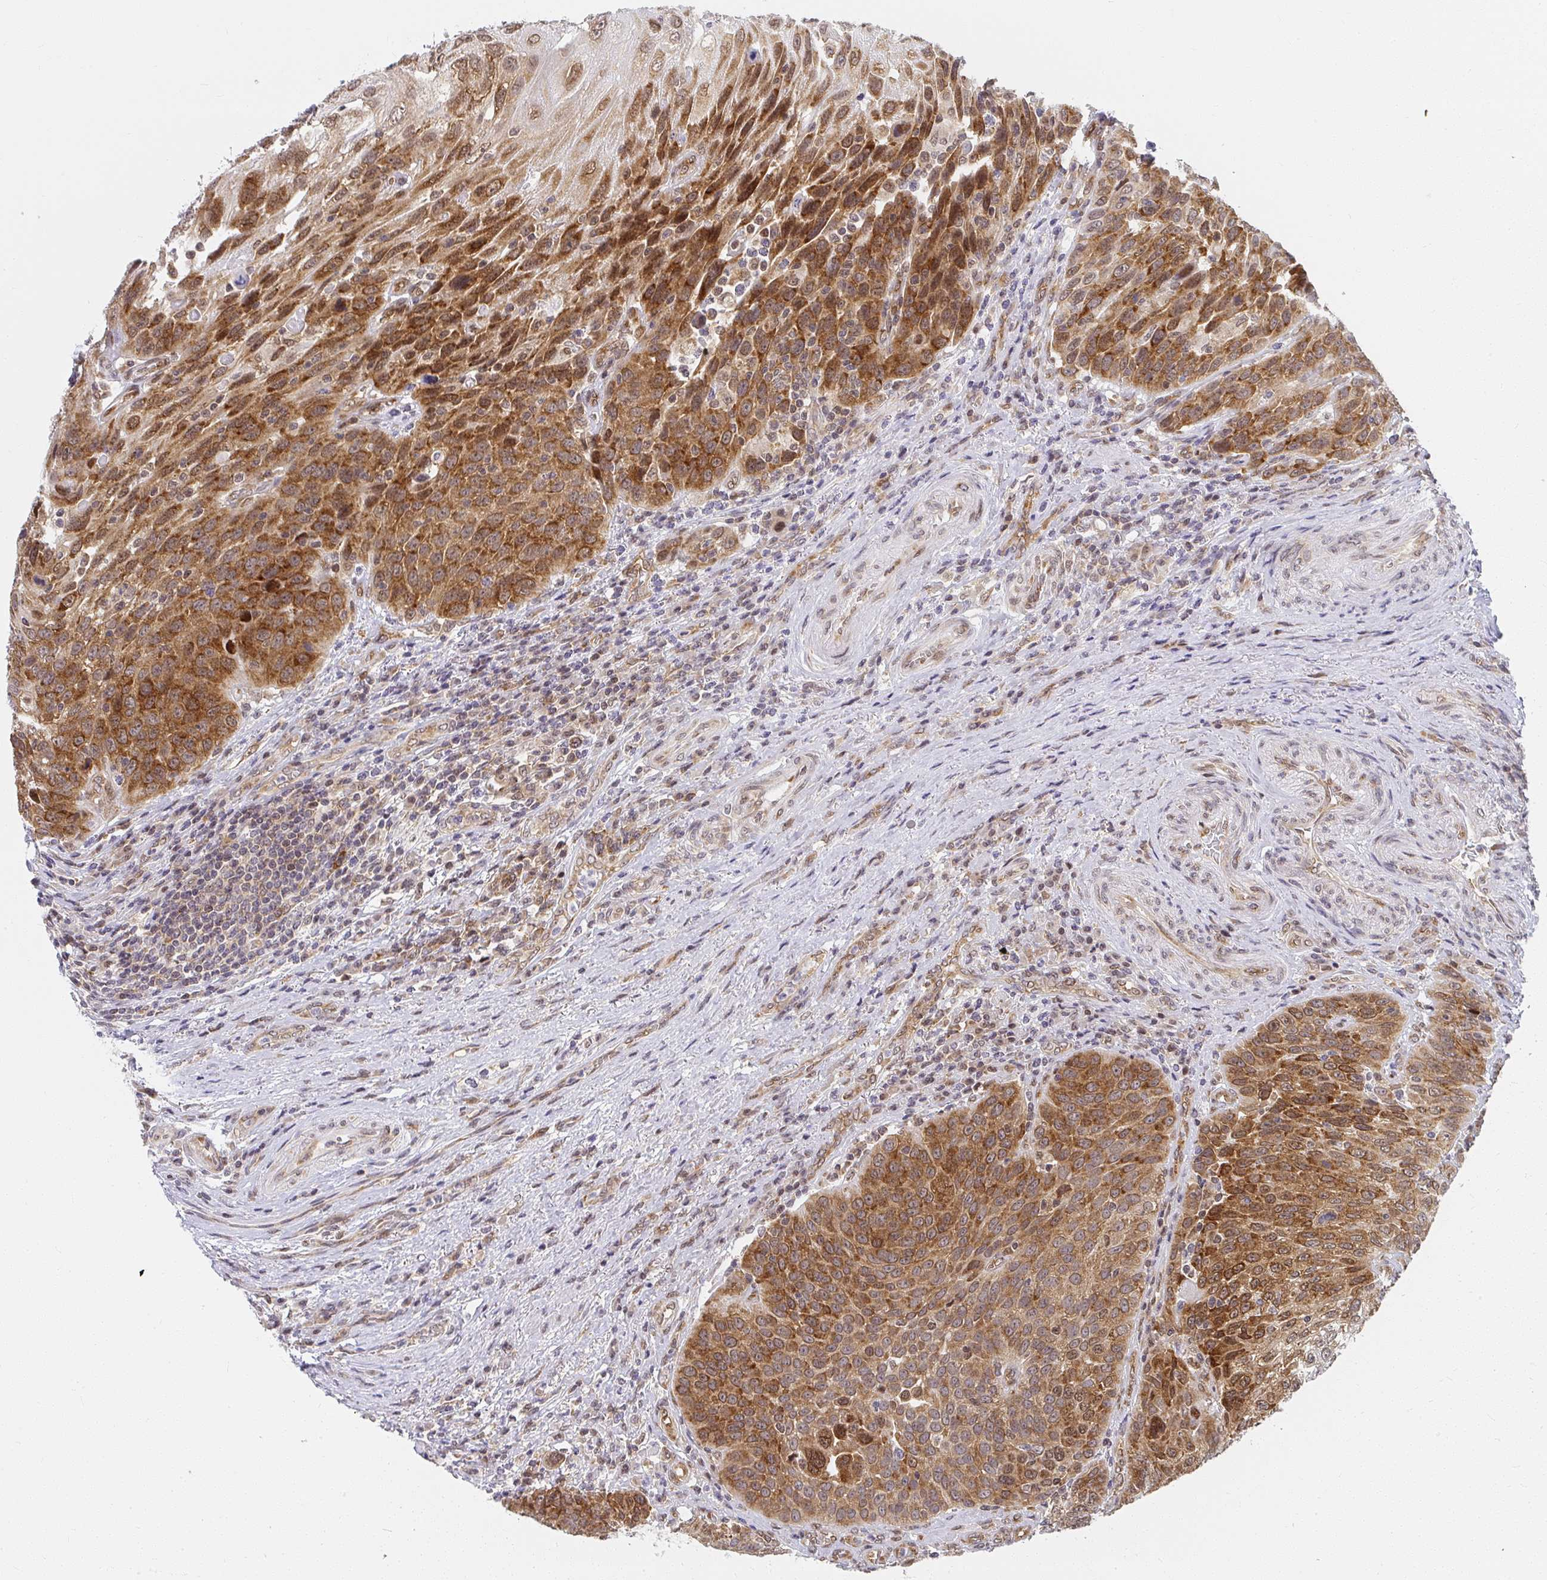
{"staining": {"intensity": "strong", "quantity": ">75%", "location": "cytoplasmic/membranous,nuclear"}, "tissue": "urothelial cancer", "cell_type": "Tumor cells", "image_type": "cancer", "snomed": [{"axis": "morphology", "description": "Urothelial carcinoma, High grade"}, {"axis": "topography", "description": "Urinary bladder"}], "caption": "This is a photomicrograph of immunohistochemistry (IHC) staining of urothelial cancer, which shows strong expression in the cytoplasmic/membranous and nuclear of tumor cells.", "gene": "SYNCRIP", "patient": {"sex": "female", "age": 70}}